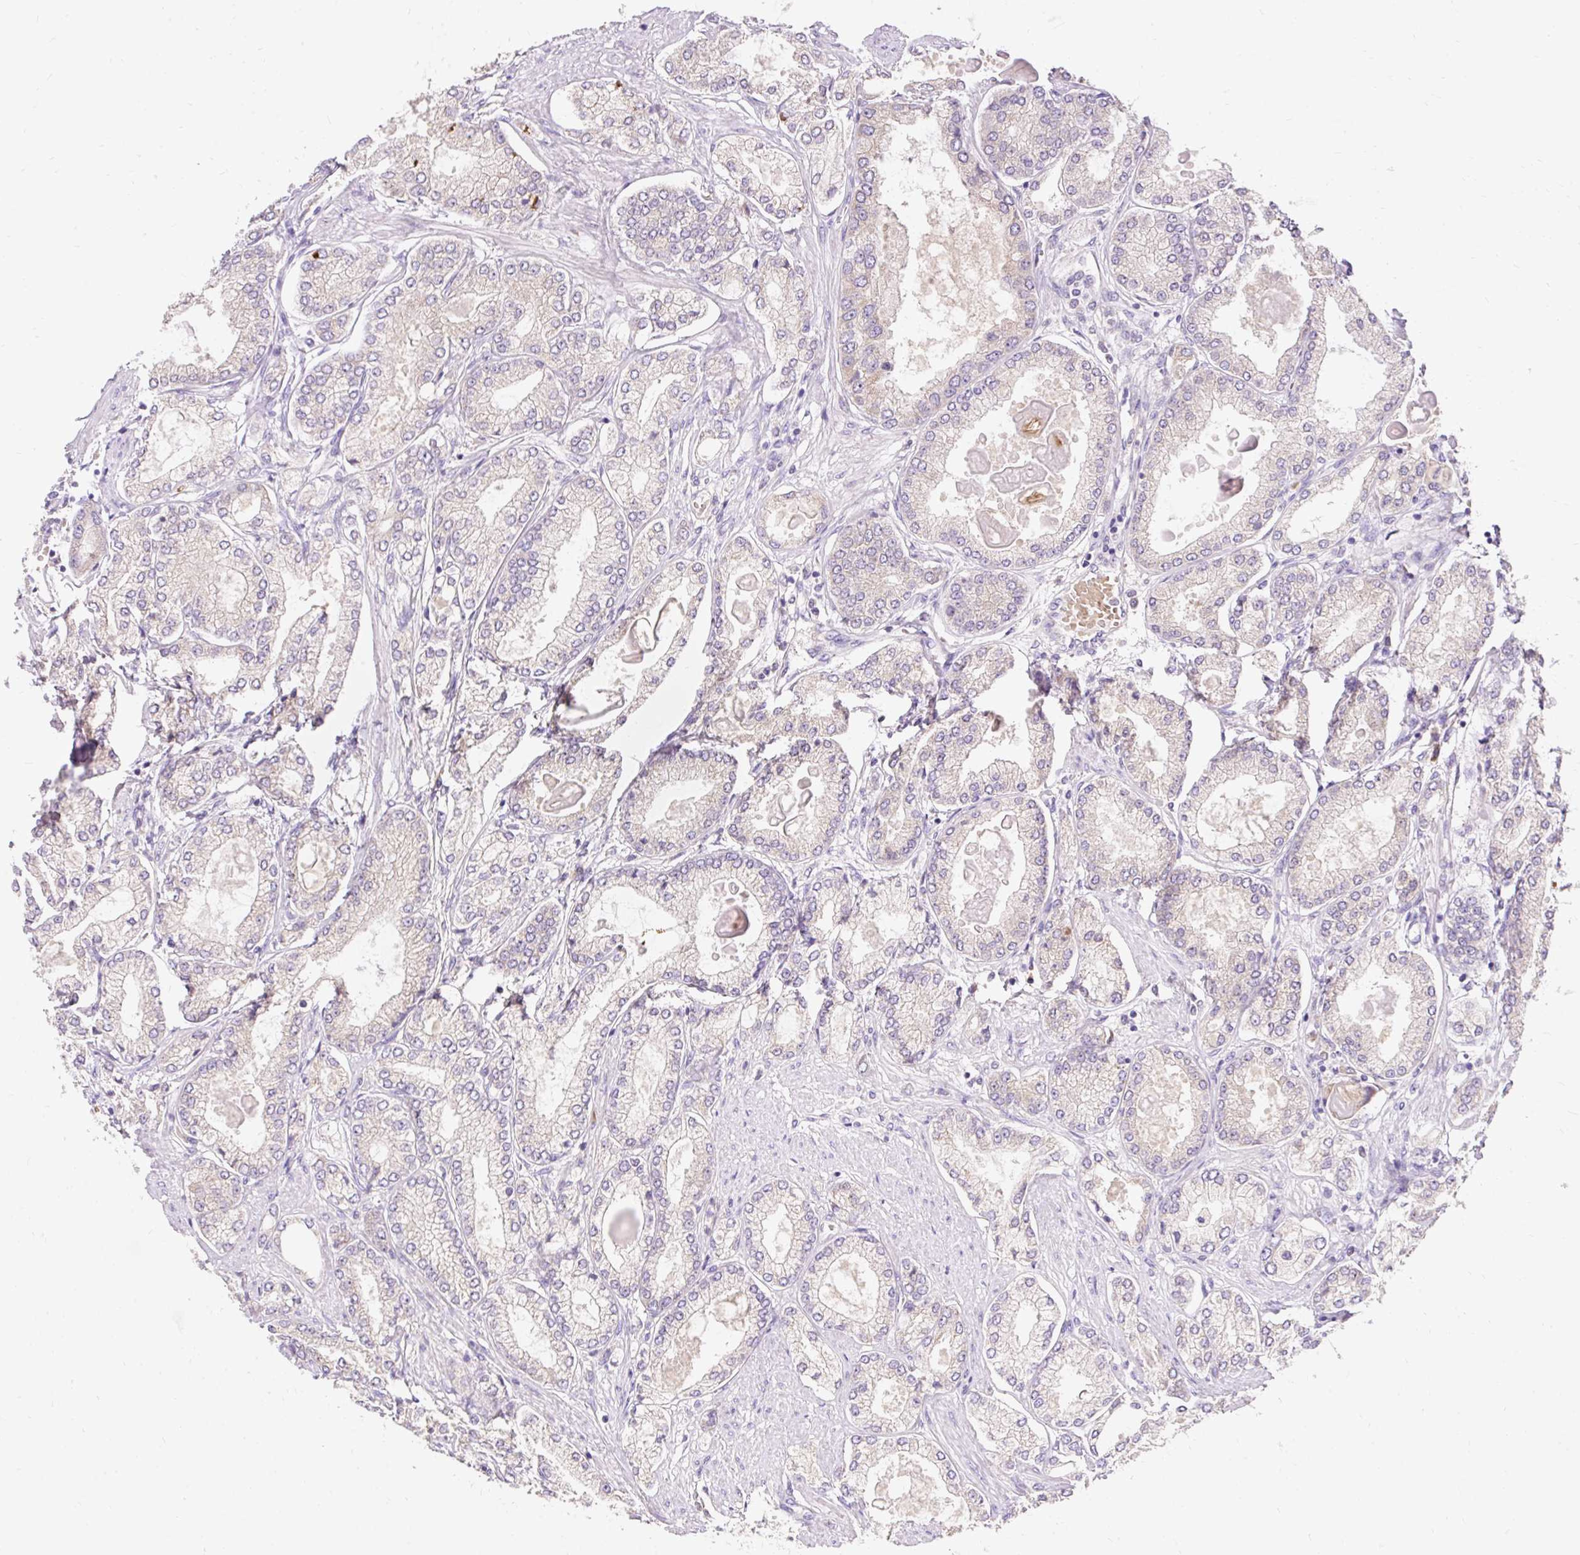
{"staining": {"intensity": "negative", "quantity": "none", "location": "none"}, "tissue": "prostate cancer", "cell_type": "Tumor cells", "image_type": "cancer", "snomed": [{"axis": "morphology", "description": "Adenocarcinoma, High grade"}, {"axis": "topography", "description": "Prostate"}], "caption": "A high-resolution micrograph shows immunohistochemistry (IHC) staining of high-grade adenocarcinoma (prostate), which reveals no significant expression in tumor cells.", "gene": "SEC63", "patient": {"sex": "male", "age": 68}}